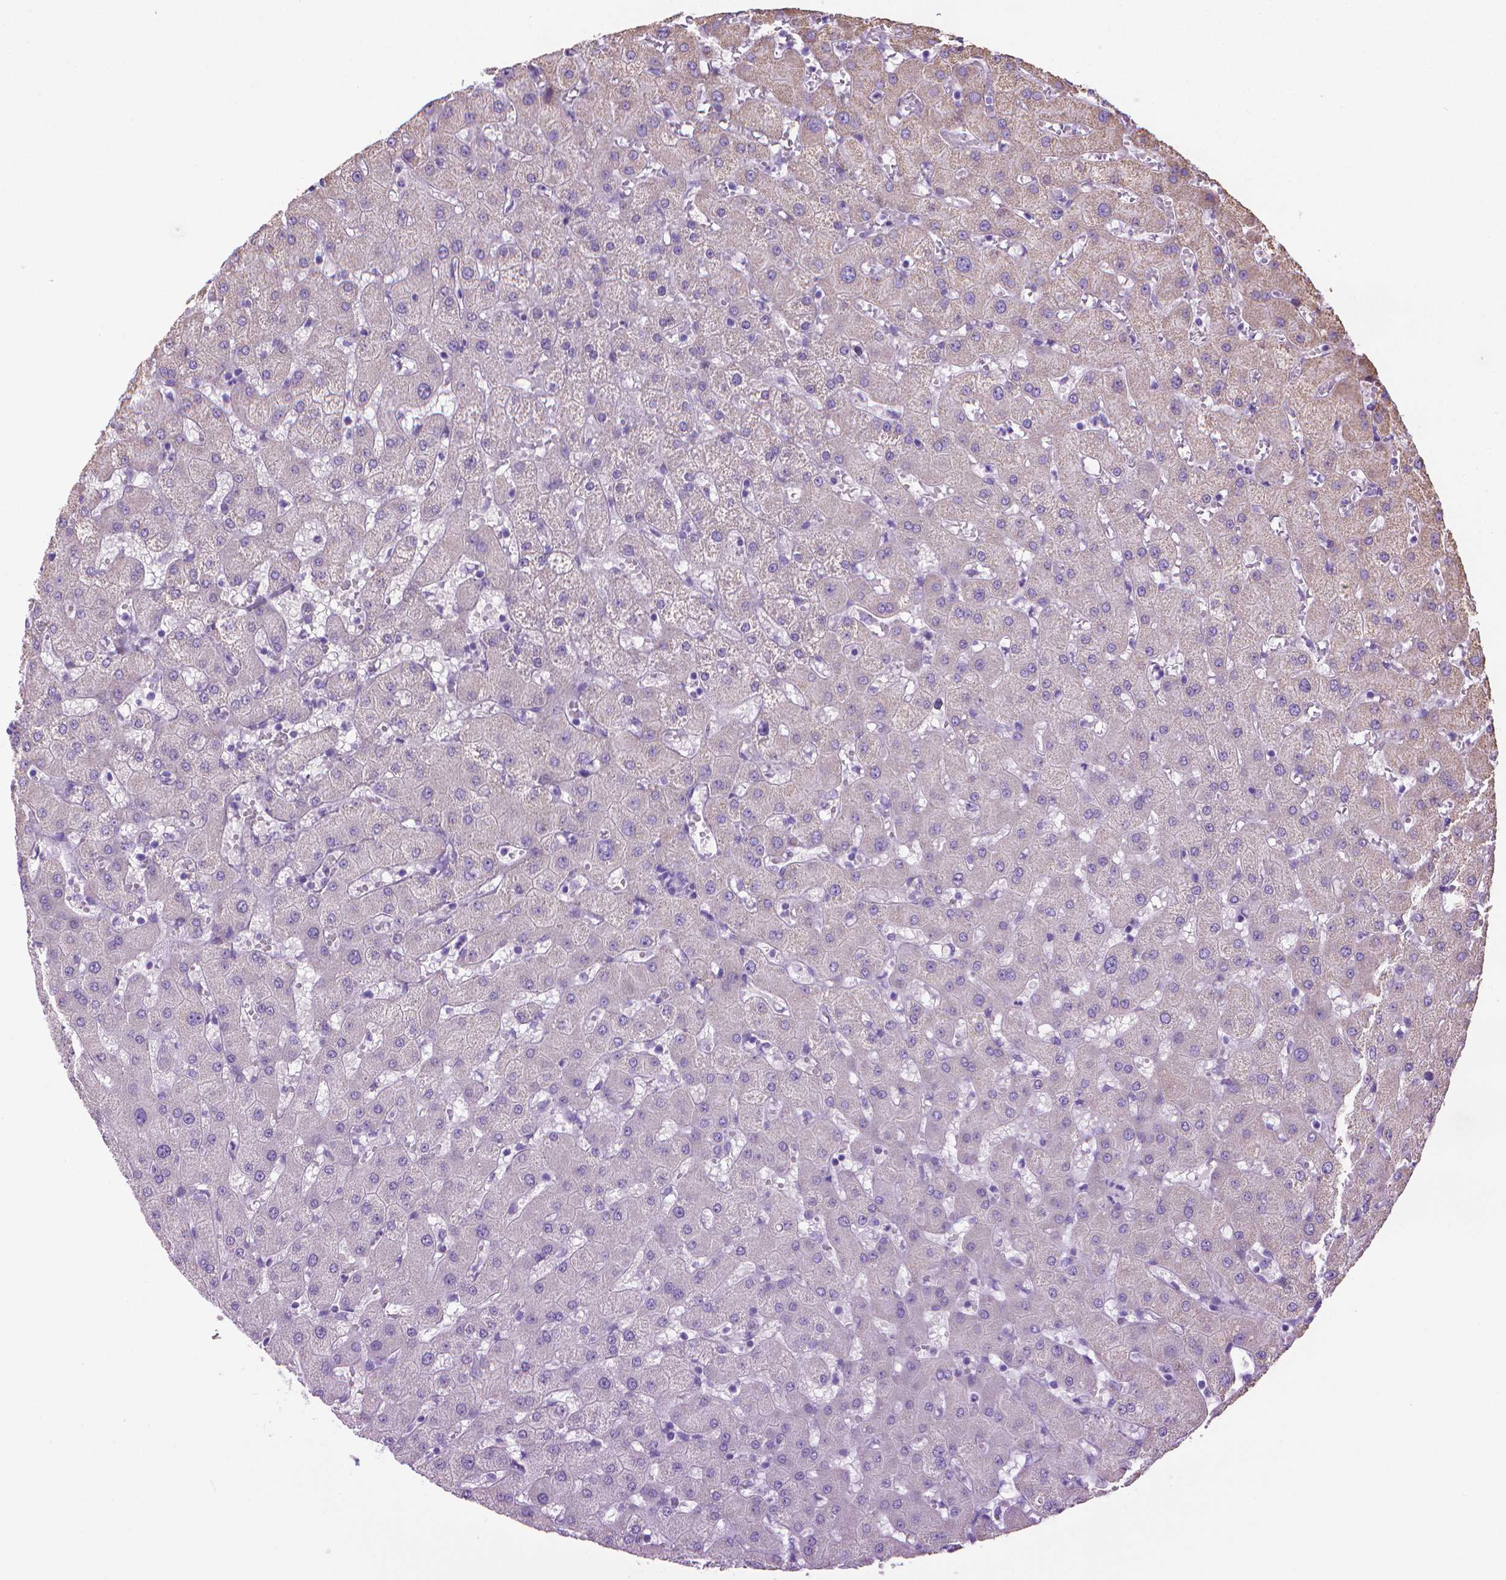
{"staining": {"intensity": "negative", "quantity": "none", "location": "none"}, "tissue": "liver", "cell_type": "Cholangiocytes", "image_type": "normal", "snomed": [{"axis": "morphology", "description": "Normal tissue, NOS"}, {"axis": "topography", "description": "Liver"}], "caption": "High power microscopy histopathology image of an immunohistochemistry (IHC) image of benign liver, revealing no significant staining in cholangiocytes. Nuclei are stained in blue.", "gene": "PNMA2", "patient": {"sex": "female", "age": 63}}